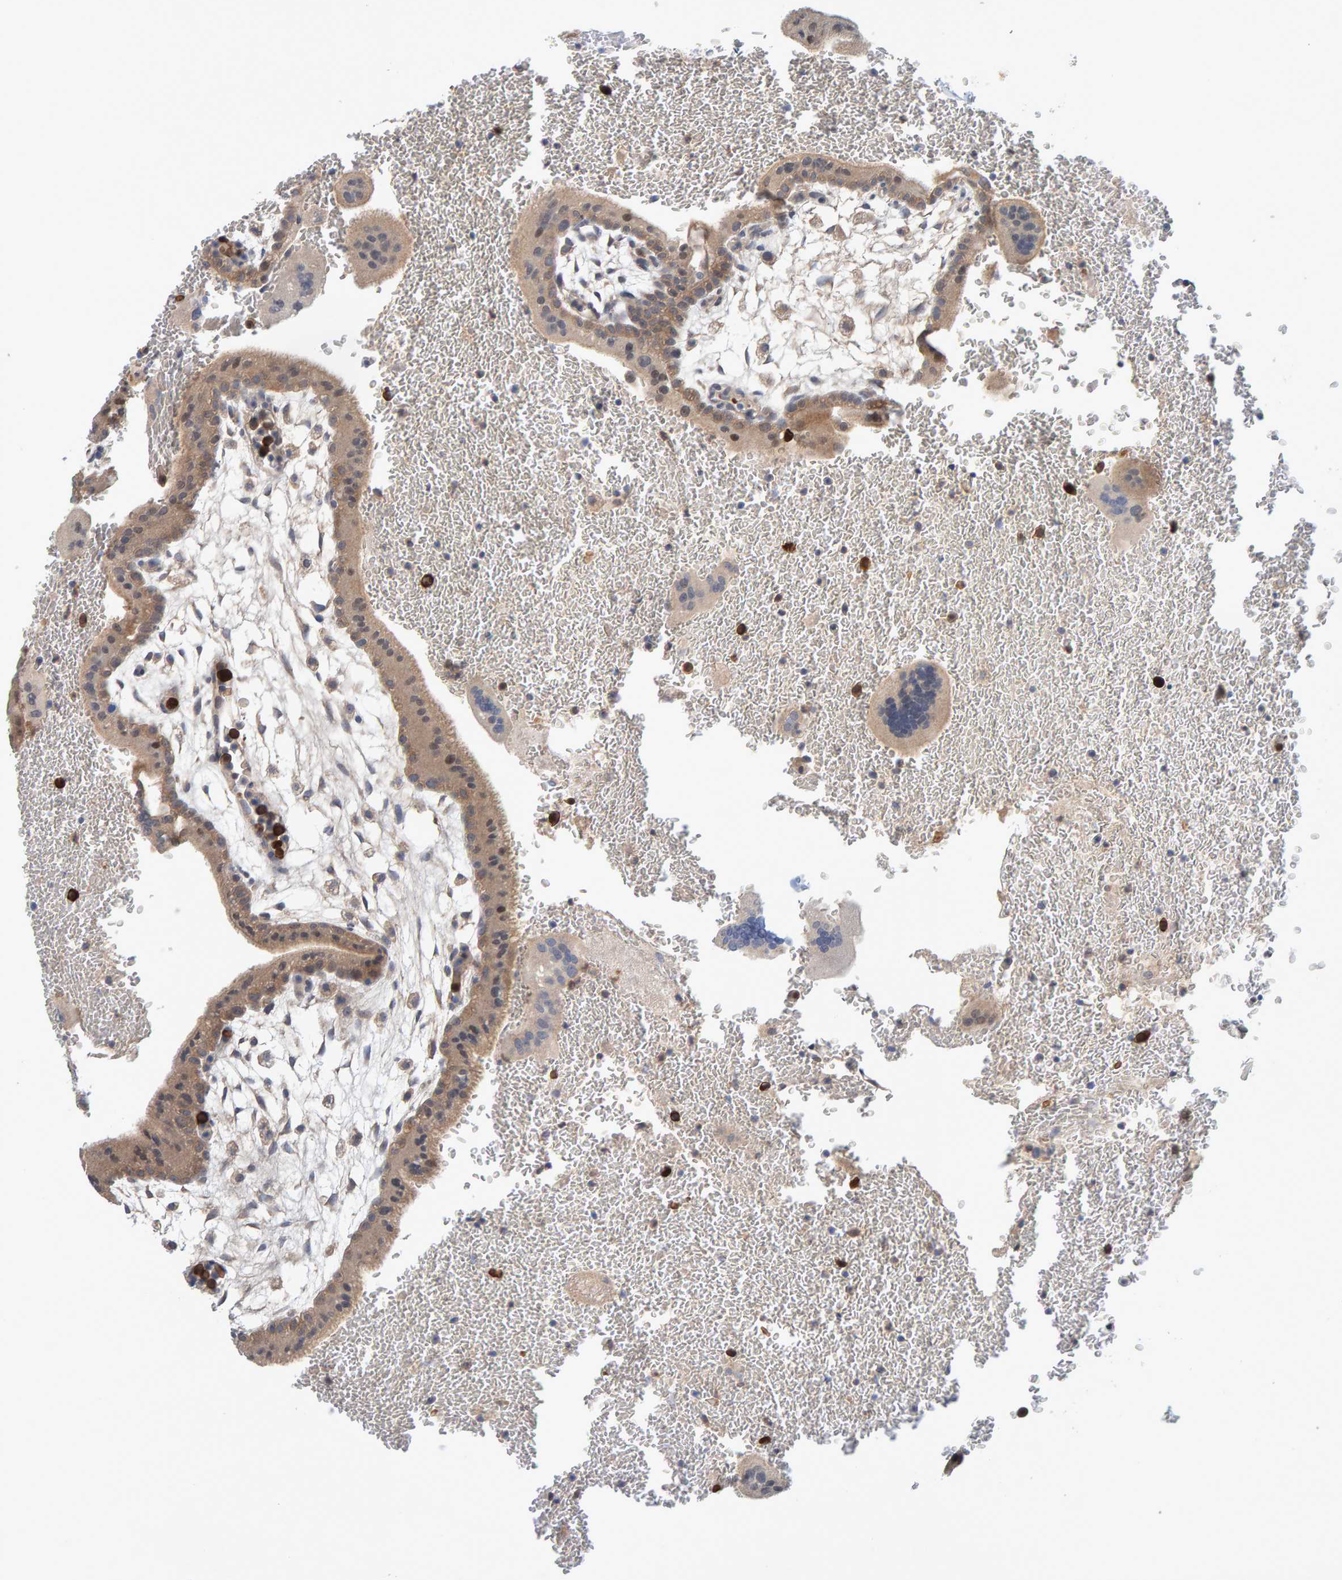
{"staining": {"intensity": "weak", "quantity": "25%-75%", "location": "cytoplasmic/membranous"}, "tissue": "placenta", "cell_type": "Decidual cells", "image_type": "normal", "snomed": [{"axis": "morphology", "description": "Normal tissue, NOS"}, {"axis": "topography", "description": "Placenta"}], "caption": "Brown immunohistochemical staining in benign human placenta displays weak cytoplasmic/membranous expression in approximately 25%-75% of decidual cells.", "gene": "TATDN1", "patient": {"sex": "female", "age": 35}}